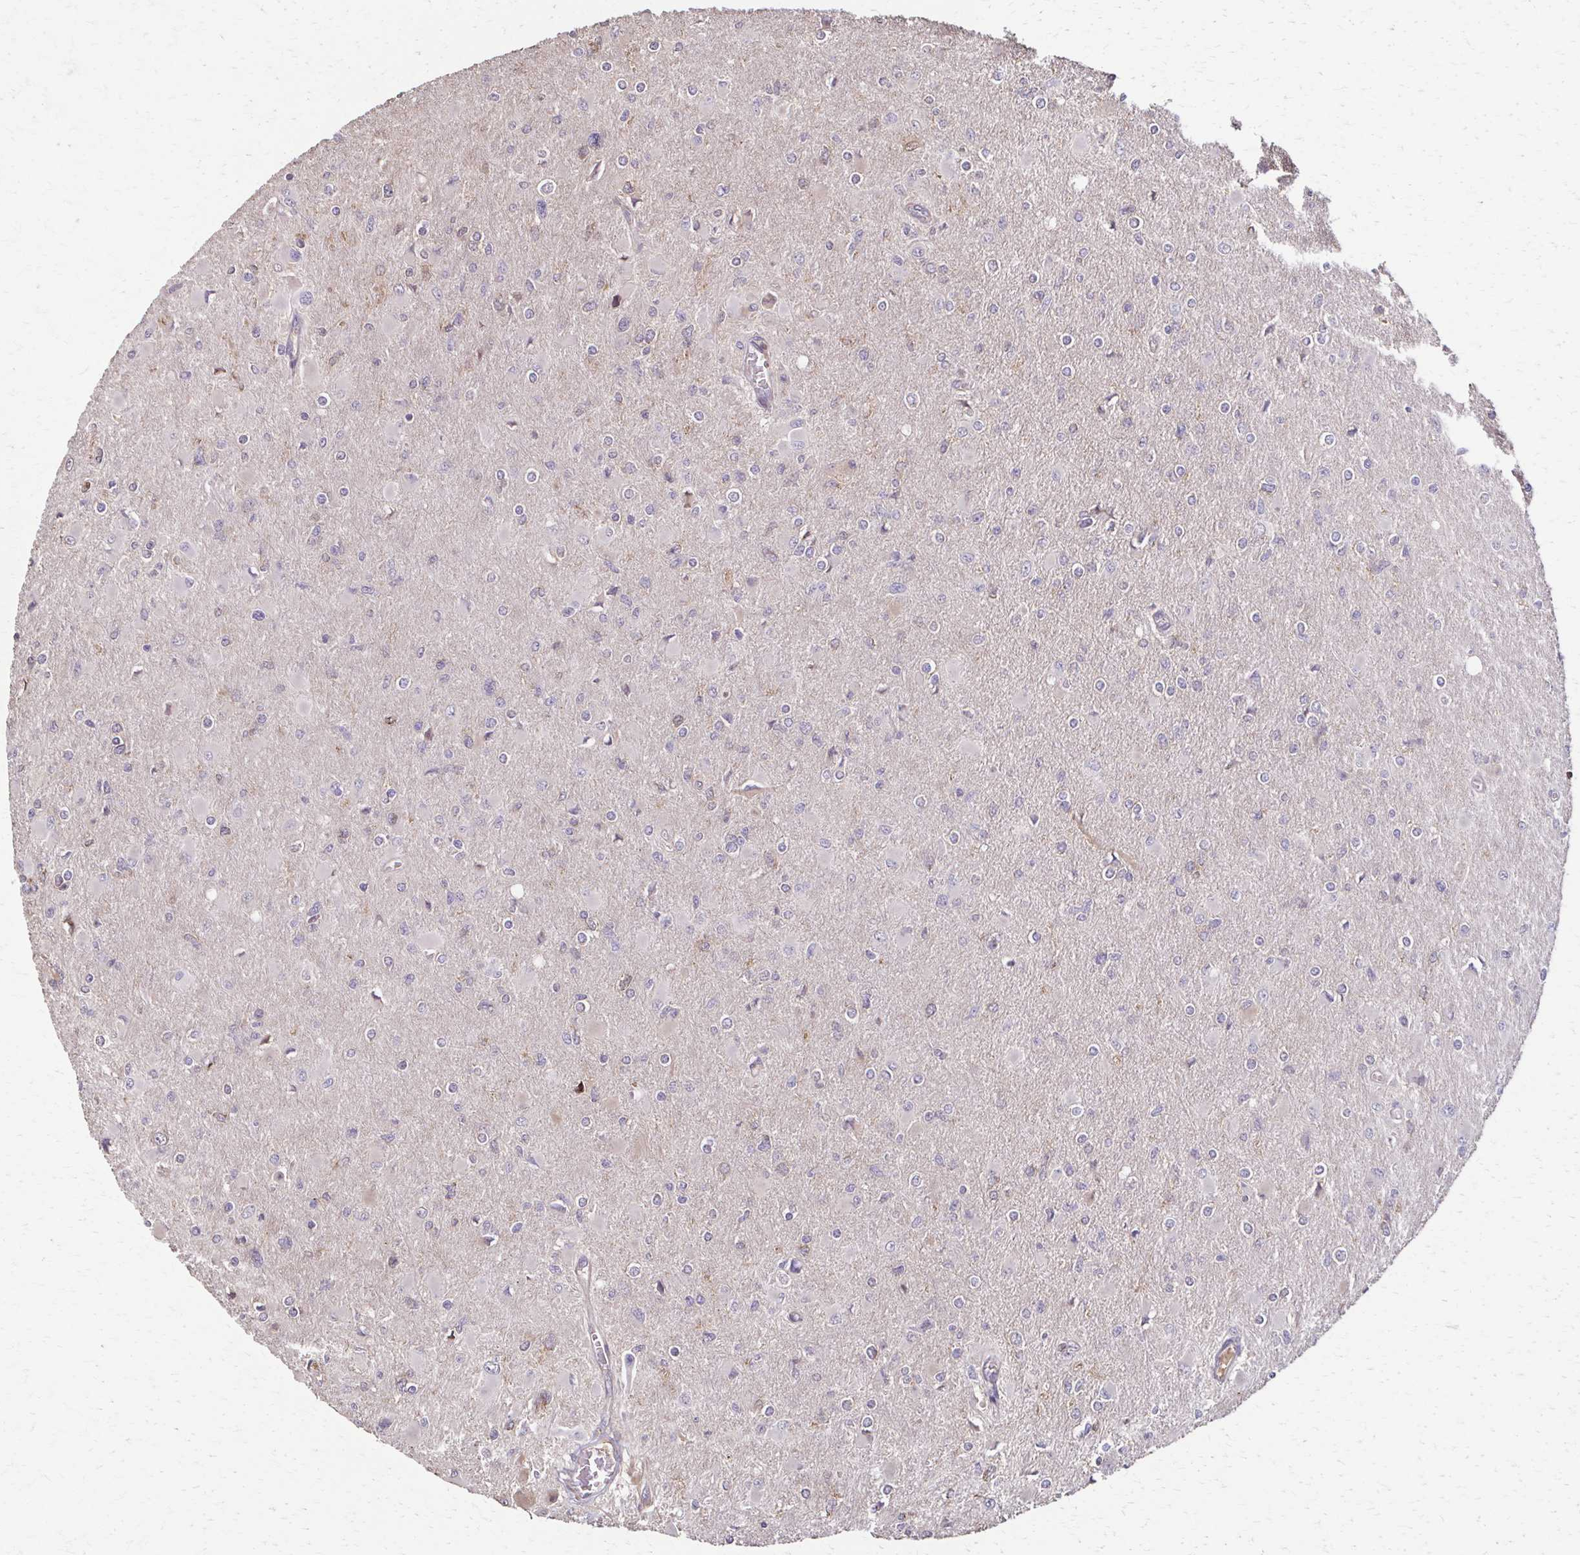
{"staining": {"intensity": "negative", "quantity": "none", "location": "none"}, "tissue": "glioma", "cell_type": "Tumor cells", "image_type": "cancer", "snomed": [{"axis": "morphology", "description": "Glioma, malignant, High grade"}, {"axis": "topography", "description": "Cerebral cortex"}], "caption": "Immunohistochemistry image of neoplastic tissue: glioma stained with DAB shows no significant protein staining in tumor cells.", "gene": "IL18BP", "patient": {"sex": "female", "age": 36}}